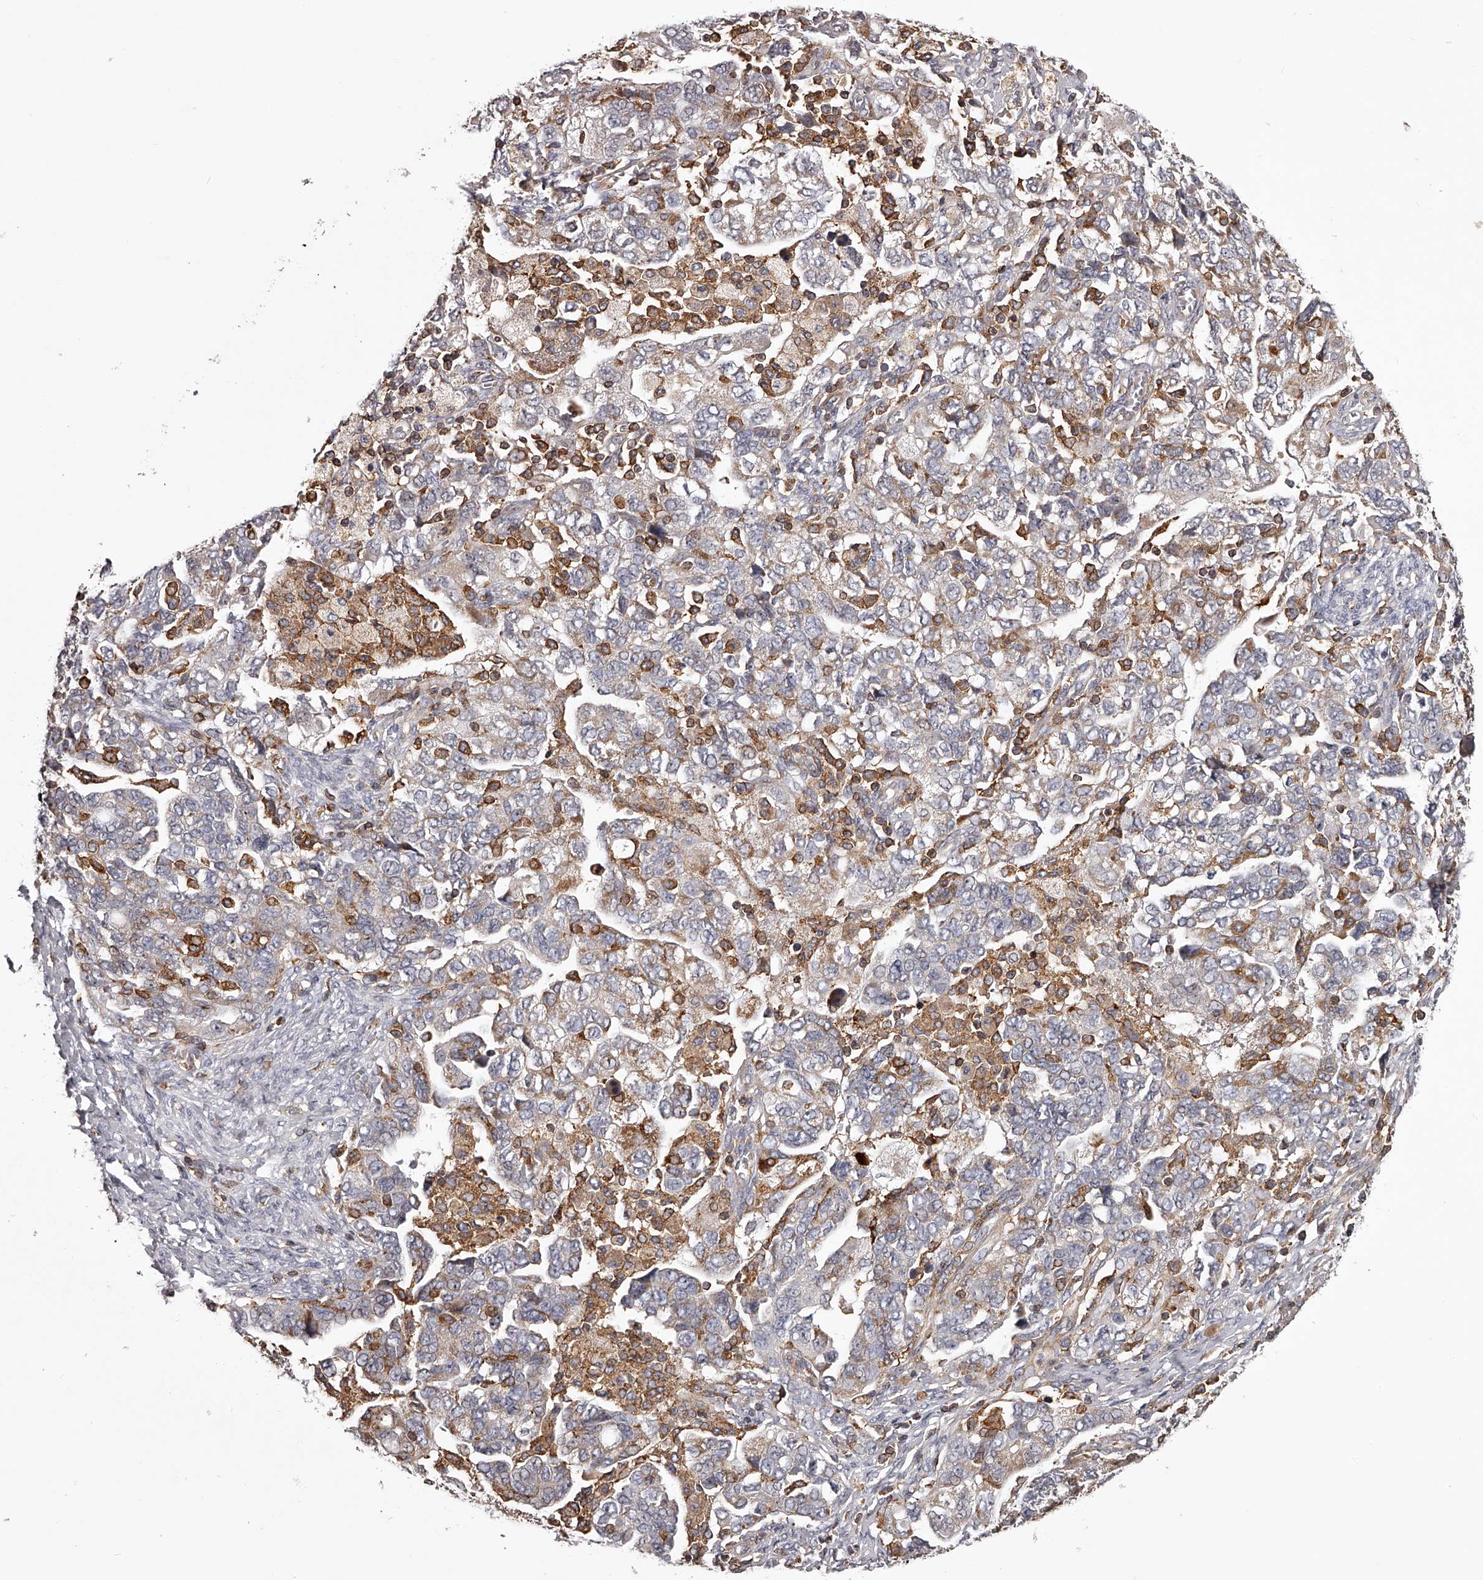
{"staining": {"intensity": "weak", "quantity": "<25%", "location": "cytoplasmic/membranous"}, "tissue": "ovarian cancer", "cell_type": "Tumor cells", "image_type": "cancer", "snomed": [{"axis": "morphology", "description": "Carcinoma, NOS"}, {"axis": "morphology", "description": "Cystadenocarcinoma, serous, NOS"}, {"axis": "topography", "description": "Ovary"}], "caption": "Tumor cells show no significant staining in serous cystadenocarcinoma (ovarian).", "gene": "RRP36", "patient": {"sex": "female", "age": 69}}